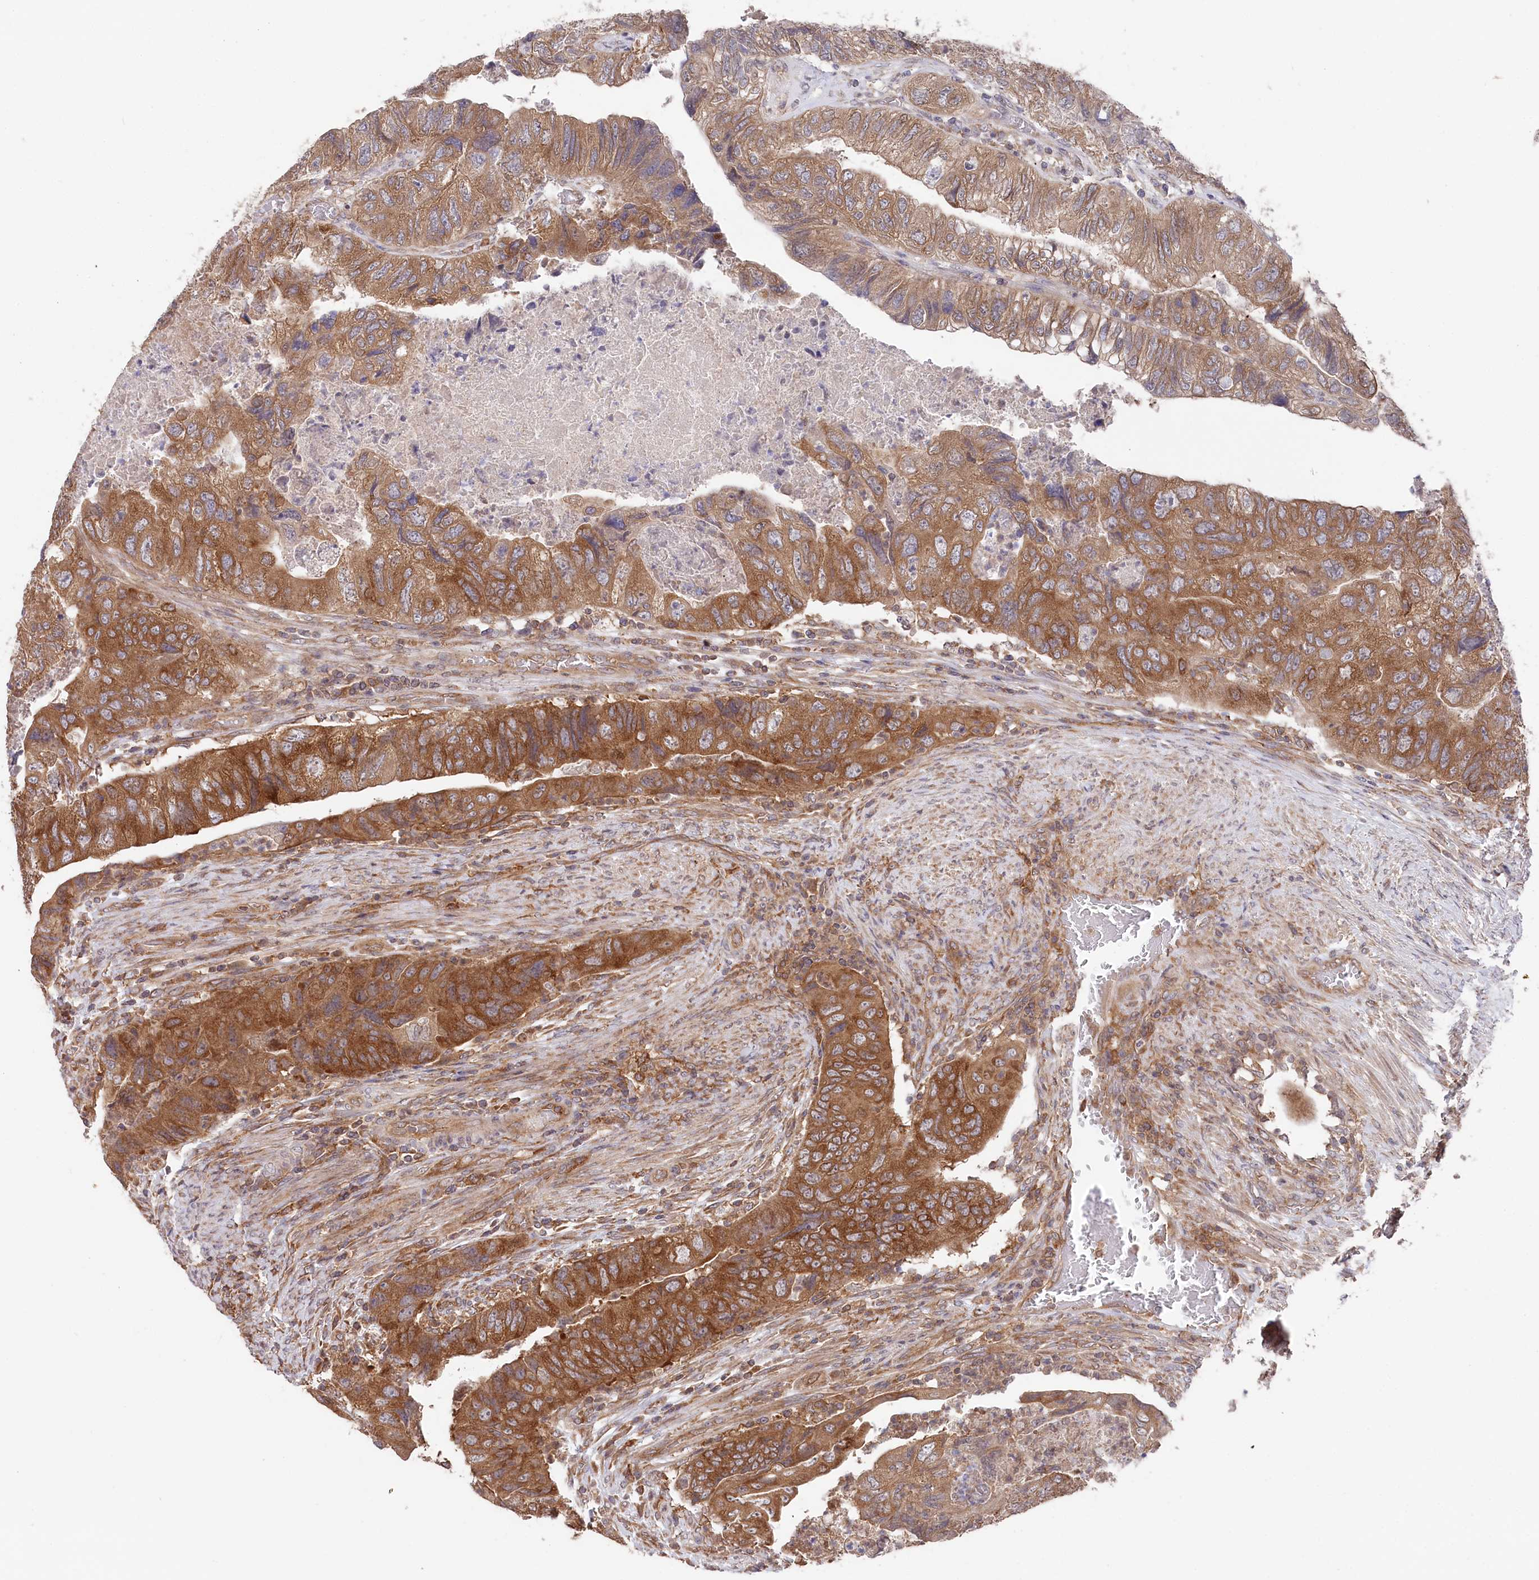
{"staining": {"intensity": "moderate", "quantity": ">75%", "location": "cytoplasmic/membranous"}, "tissue": "colorectal cancer", "cell_type": "Tumor cells", "image_type": "cancer", "snomed": [{"axis": "morphology", "description": "Adenocarcinoma, NOS"}, {"axis": "topography", "description": "Rectum"}], "caption": "Protein analysis of adenocarcinoma (colorectal) tissue displays moderate cytoplasmic/membranous expression in approximately >75% of tumor cells.", "gene": "PPP1R21", "patient": {"sex": "male", "age": 63}}